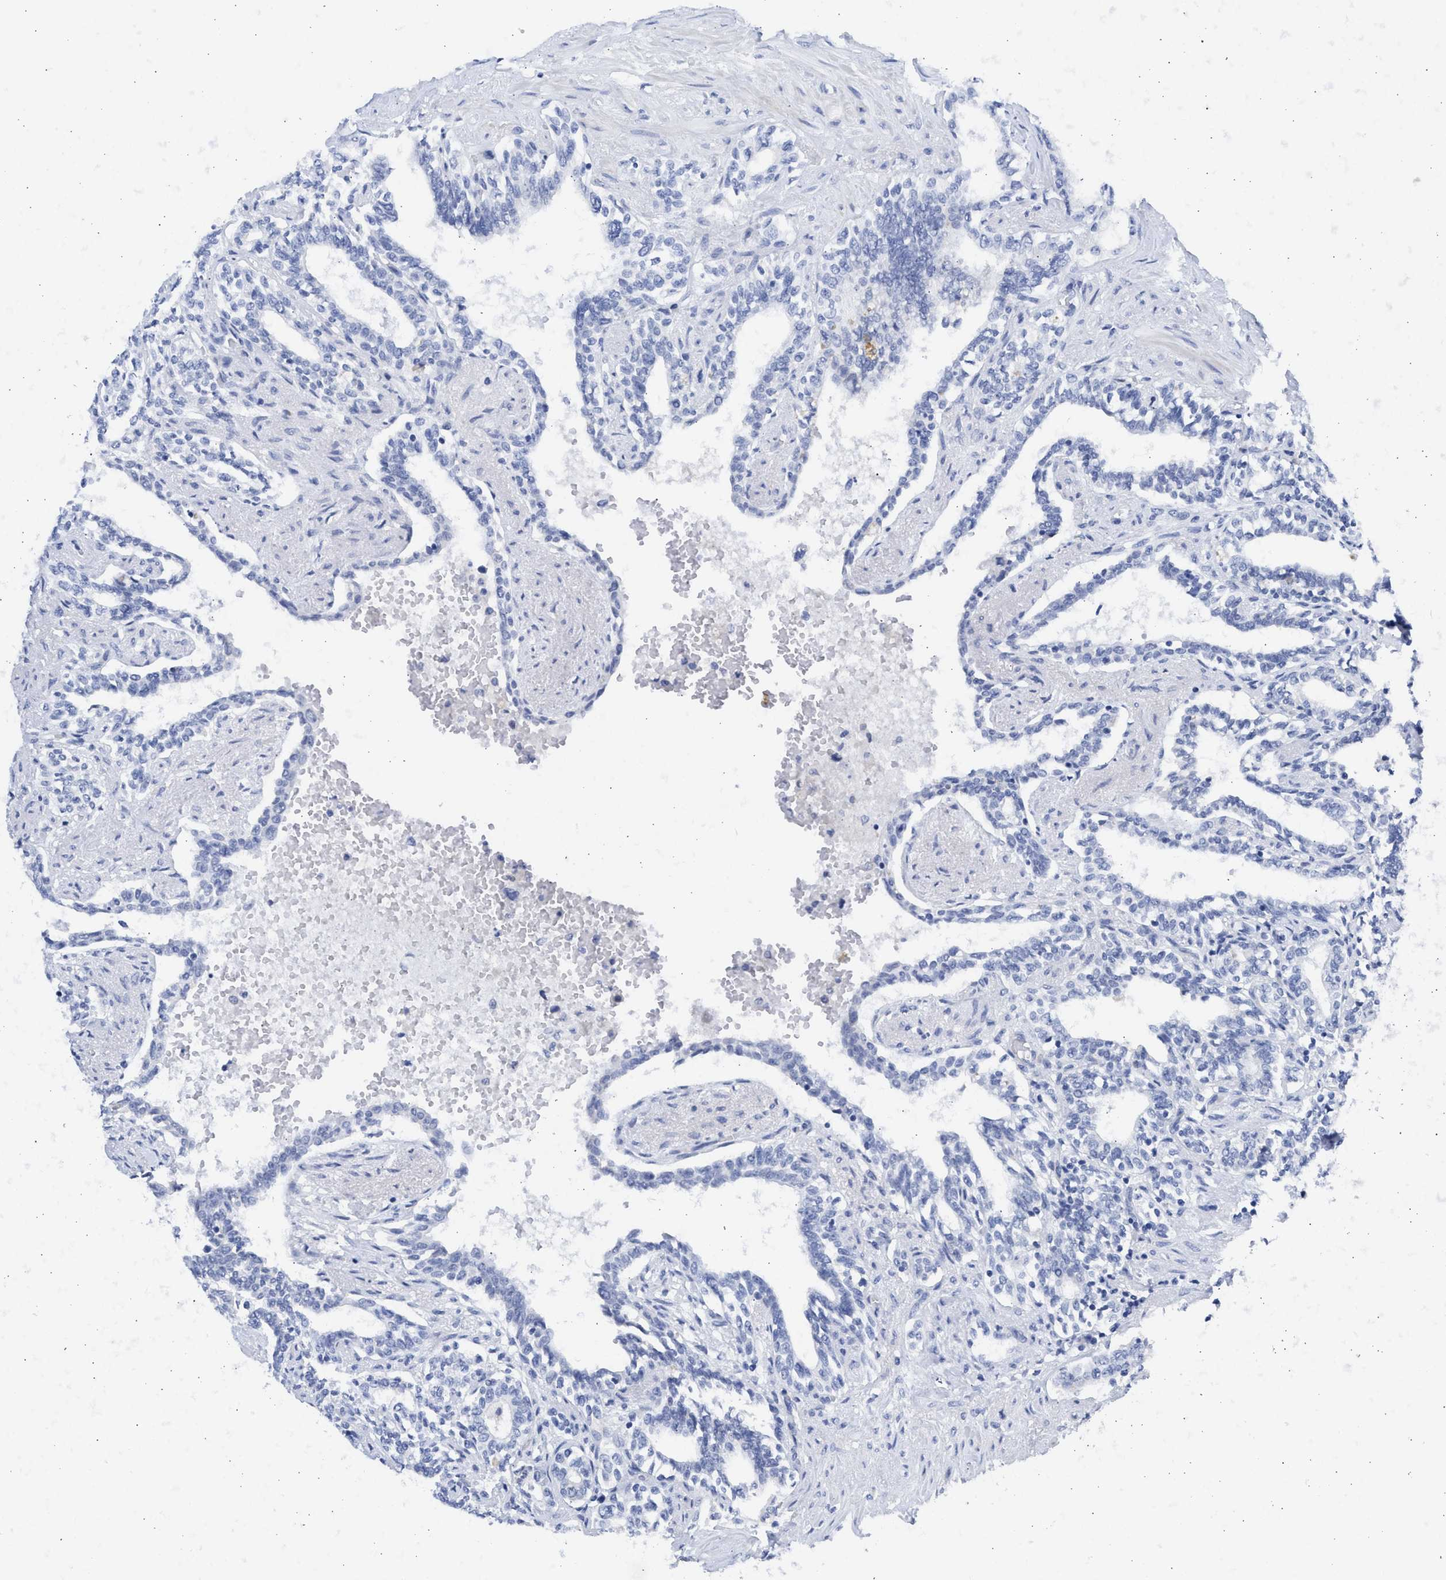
{"staining": {"intensity": "negative", "quantity": "none", "location": "none"}, "tissue": "seminal vesicle", "cell_type": "Glandular cells", "image_type": "normal", "snomed": [{"axis": "morphology", "description": "Normal tissue, NOS"}, {"axis": "morphology", "description": "Adenocarcinoma, High grade"}, {"axis": "topography", "description": "Prostate"}, {"axis": "topography", "description": "Seminal veicle"}], "caption": "IHC of normal seminal vesicle shows no staining in glandular cells. (DAB immunohistochemistry (IHC), high magnification).", "gene": "SPATA3", "patient": {"sex": "male", "age": 55}}